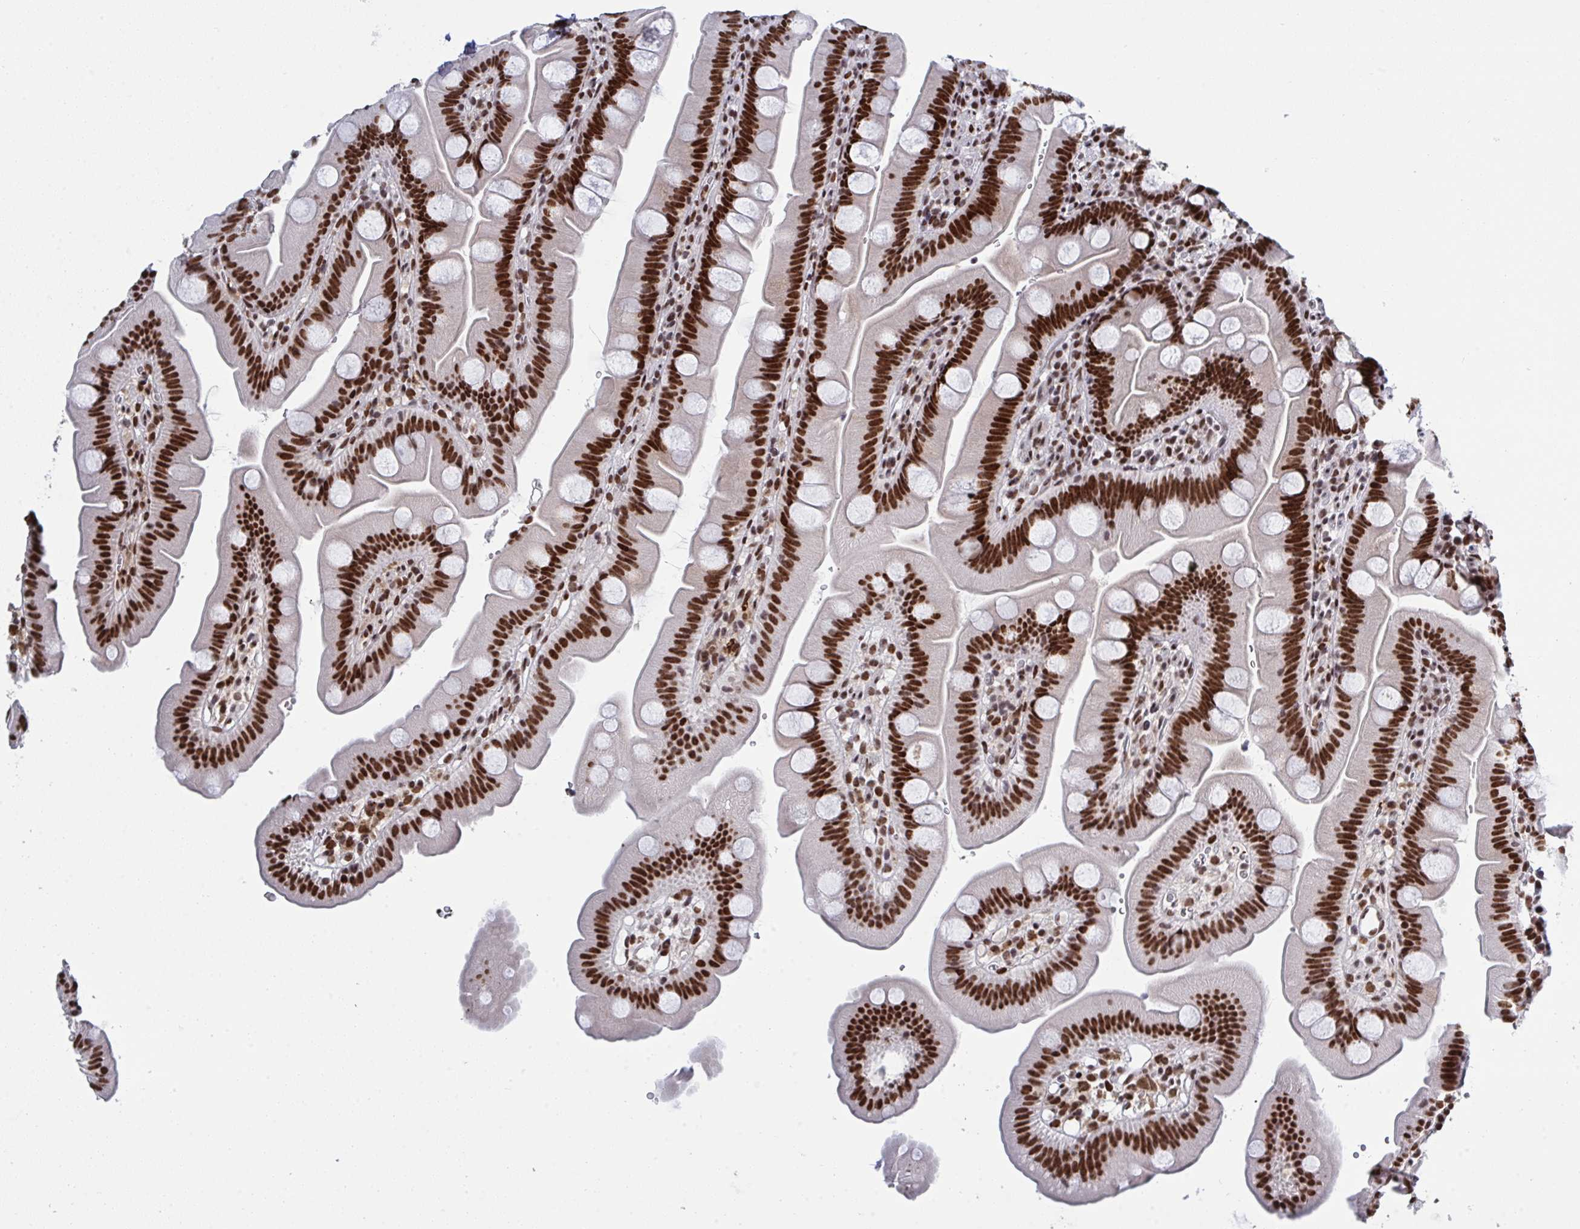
{"staining": {"intensity": "strong", "quantity": ">75%", "location": "nuclear"}, "tissue": "small intestine", "cell_type": "Glandular cells", "image_type": "normal", "snomed": [{"axis": "morphology", "description": "Normal tissue, NOS"}, {"axis": "topography", "description": "Small intestine"}], "caption": "A photomicrograph of small intestine stained for a protein demonstrates strong nuclear brown staining in glandular cells. The staining was performed using DAB (3,3'-diaminobenzidine) to visualize the protein expression in brown, while the nuclei were stained in blue with hematoxylin (Magnification: 20x).", "gene": "ZNF607", "patient": {"sex": "female", "age": 68}}